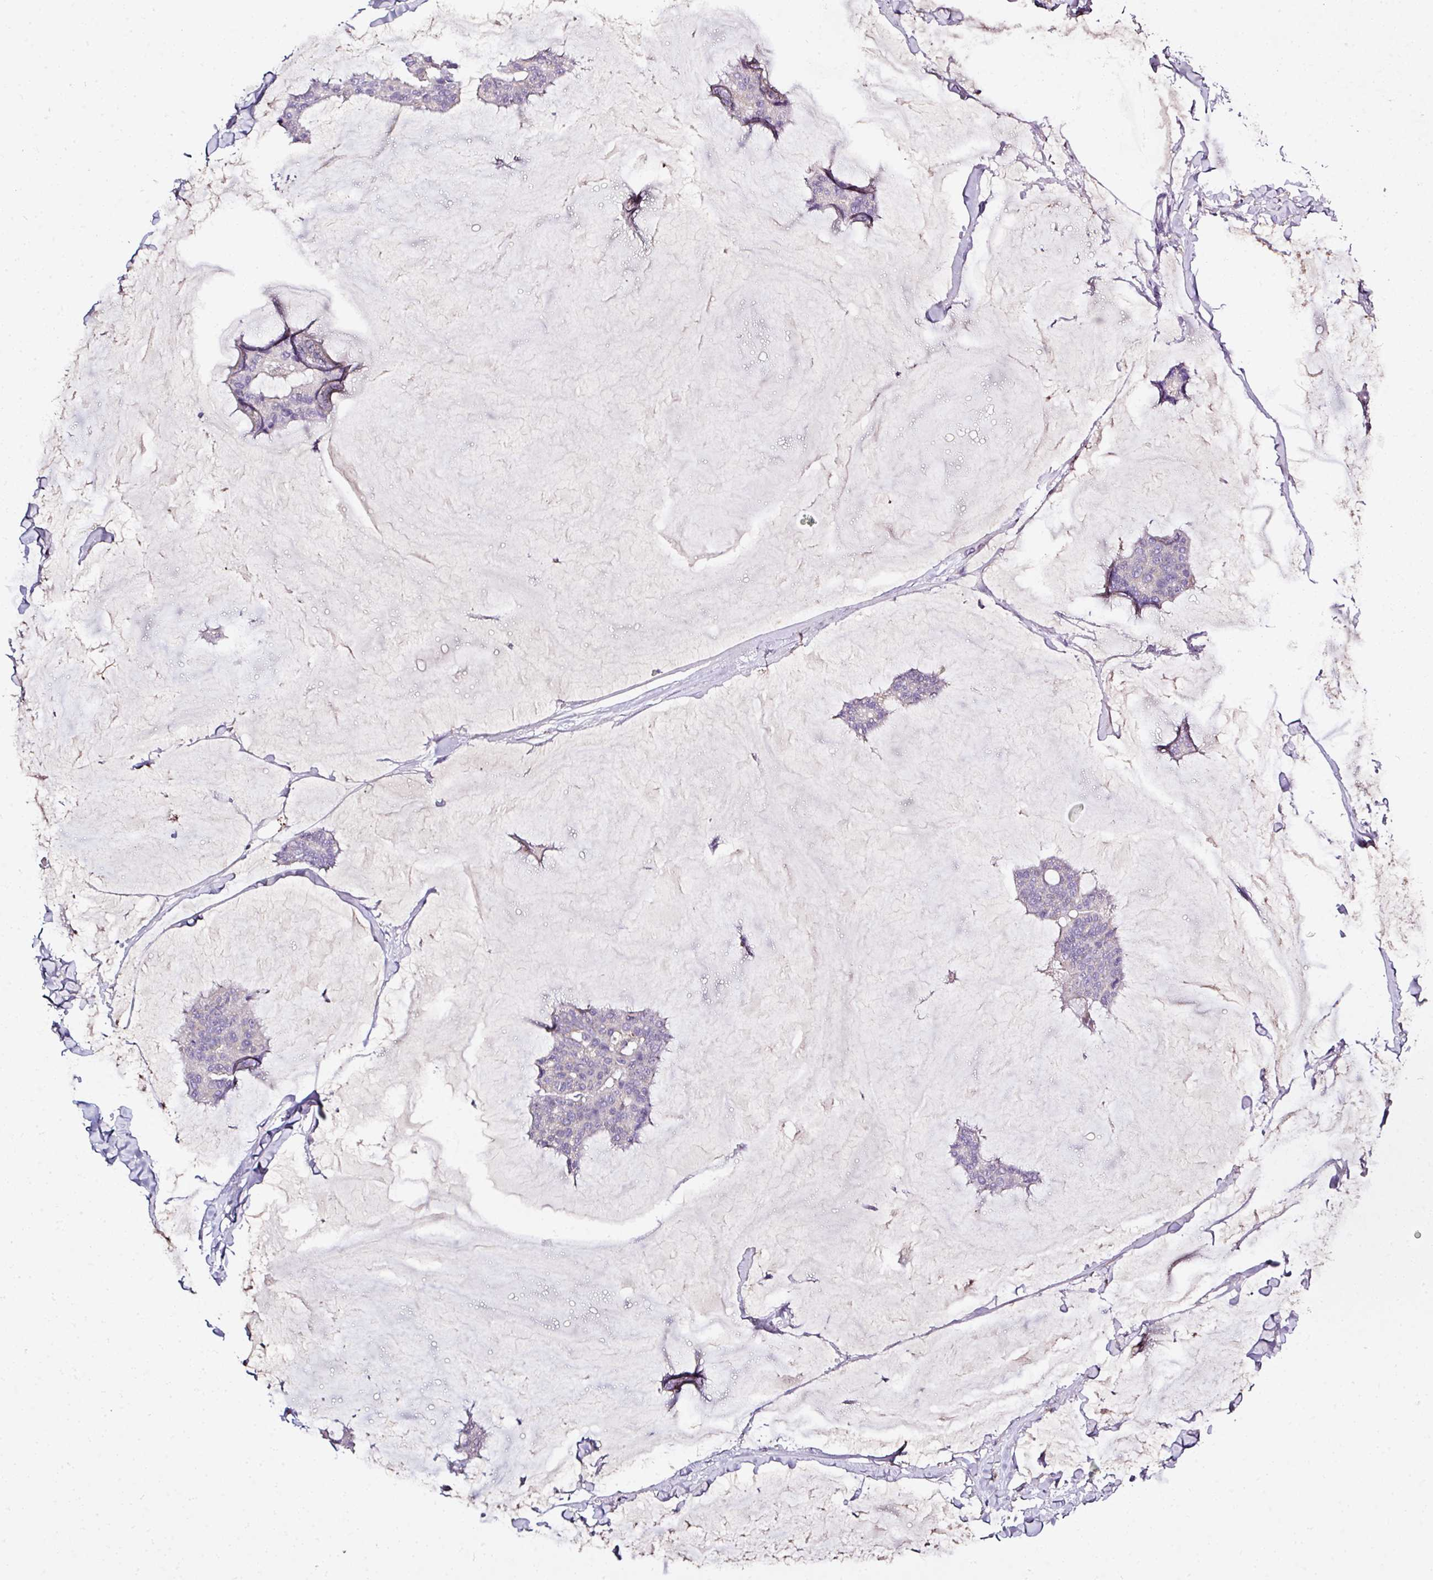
{"staining": {"intensity": "negative", "quantity": "none", "location": "none"}, "tissue": "breast cancer", "cell_type": "Tumor cells", "image_type": "cancer", "snomed": [{"axis": "morphology", "description": "Duct carcinoma"}, {"axis": "topography", "description": "Breast"}], "caption": "Breast cancer (invasive ductal carcinoma) was stained to show a protein in brown. There is no significant positivity in tumor cells.", "gene": "CAB39L", "patient": {"sex": "female", "age": 93}}